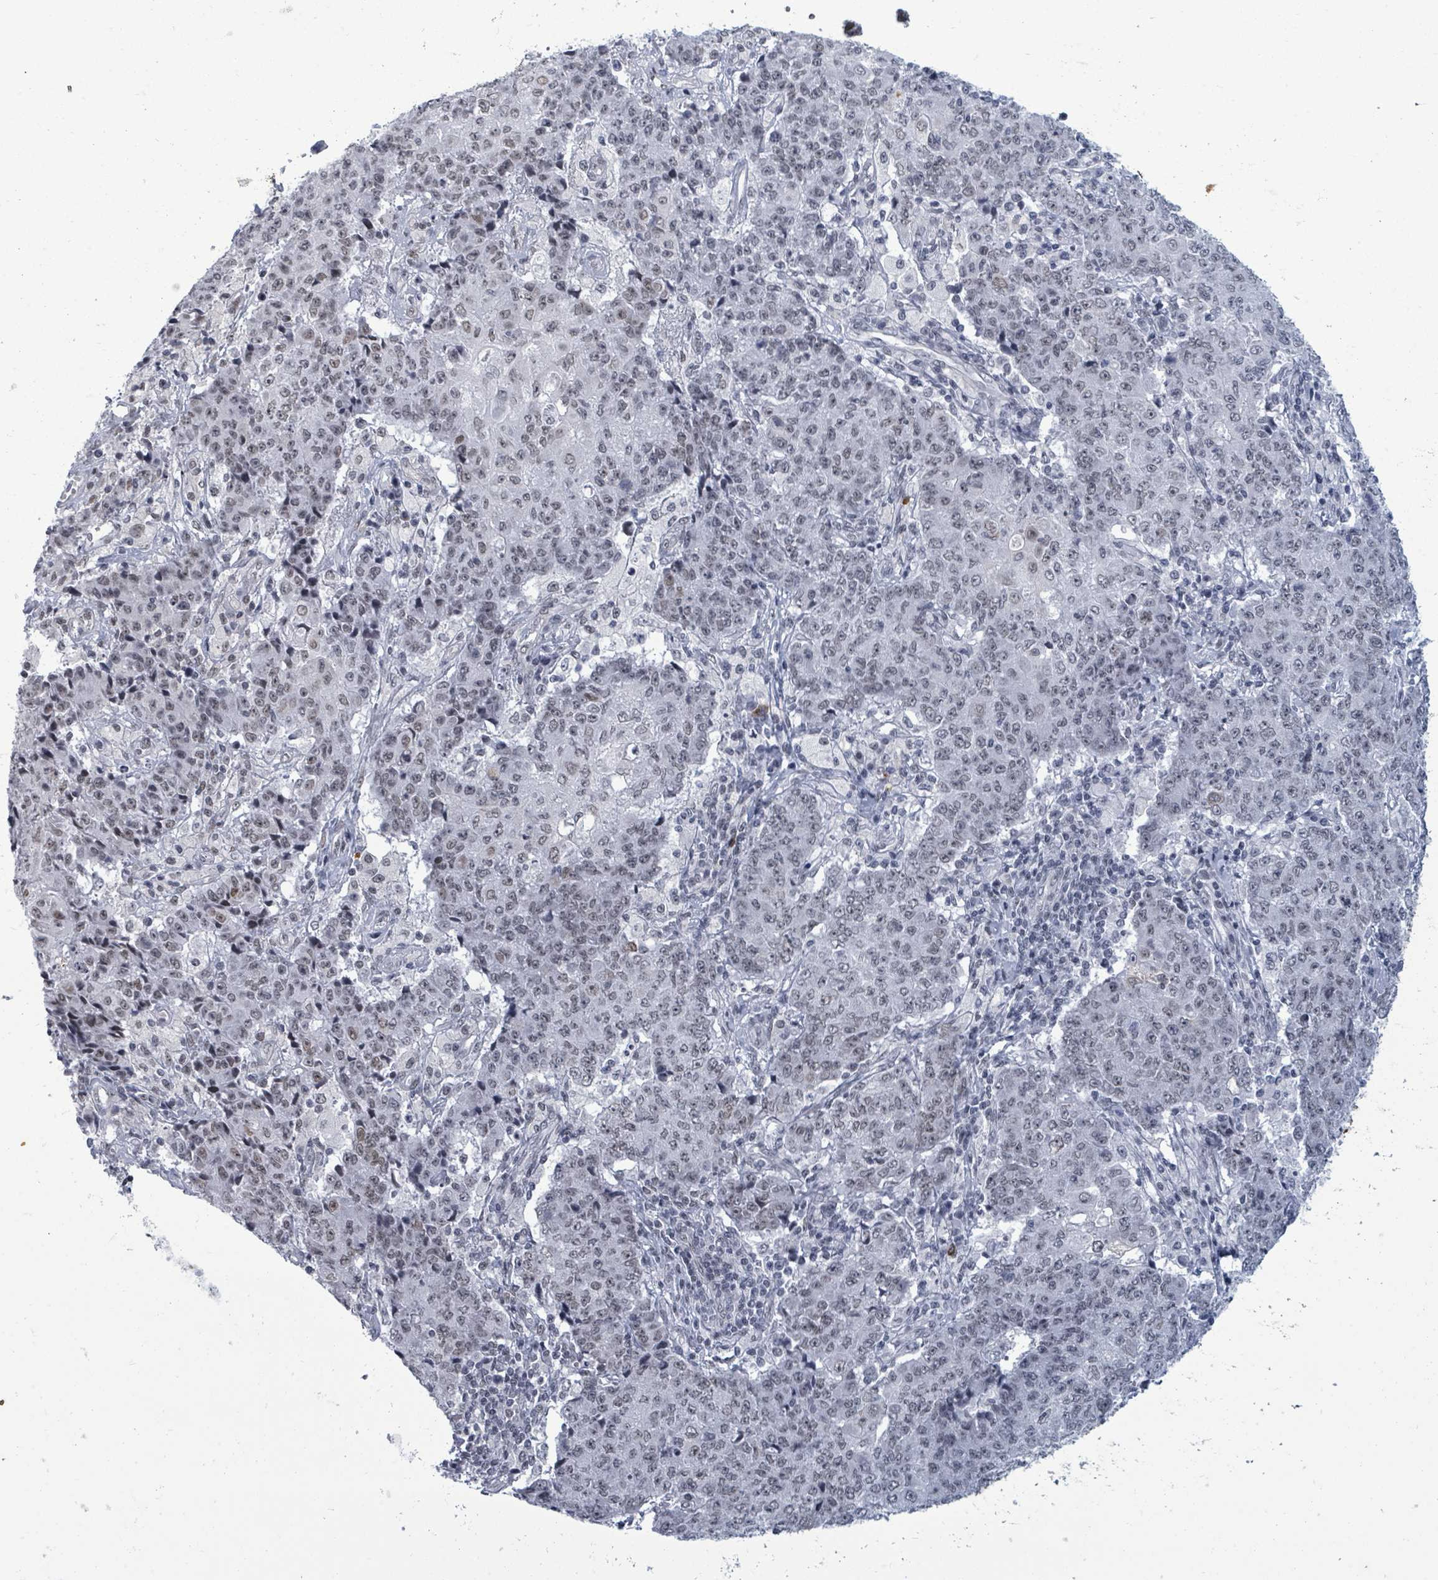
{"staining": {"intensity": "moderate", "quantity": "<25%", "location": "cytoplasmic/membranous,nuclear"}, "tissue": "ovarian cancer", "cell_type": "Tumor cells", "image_type": "cancer", "snomed": [{"axis": "morphology", "description": "Carcinoma, endometroid"}, {"axis": "topography", "description": "Ovary"}], "caption": "Ovarian cancer (endometroid carcinoma) stained with IHC displays moderate cytoplasmic/membranous and nuclear positivity in about <25% of tumor cells.", "gene": "ERCC5", "patient": {"sex": "female", "age": 42}}